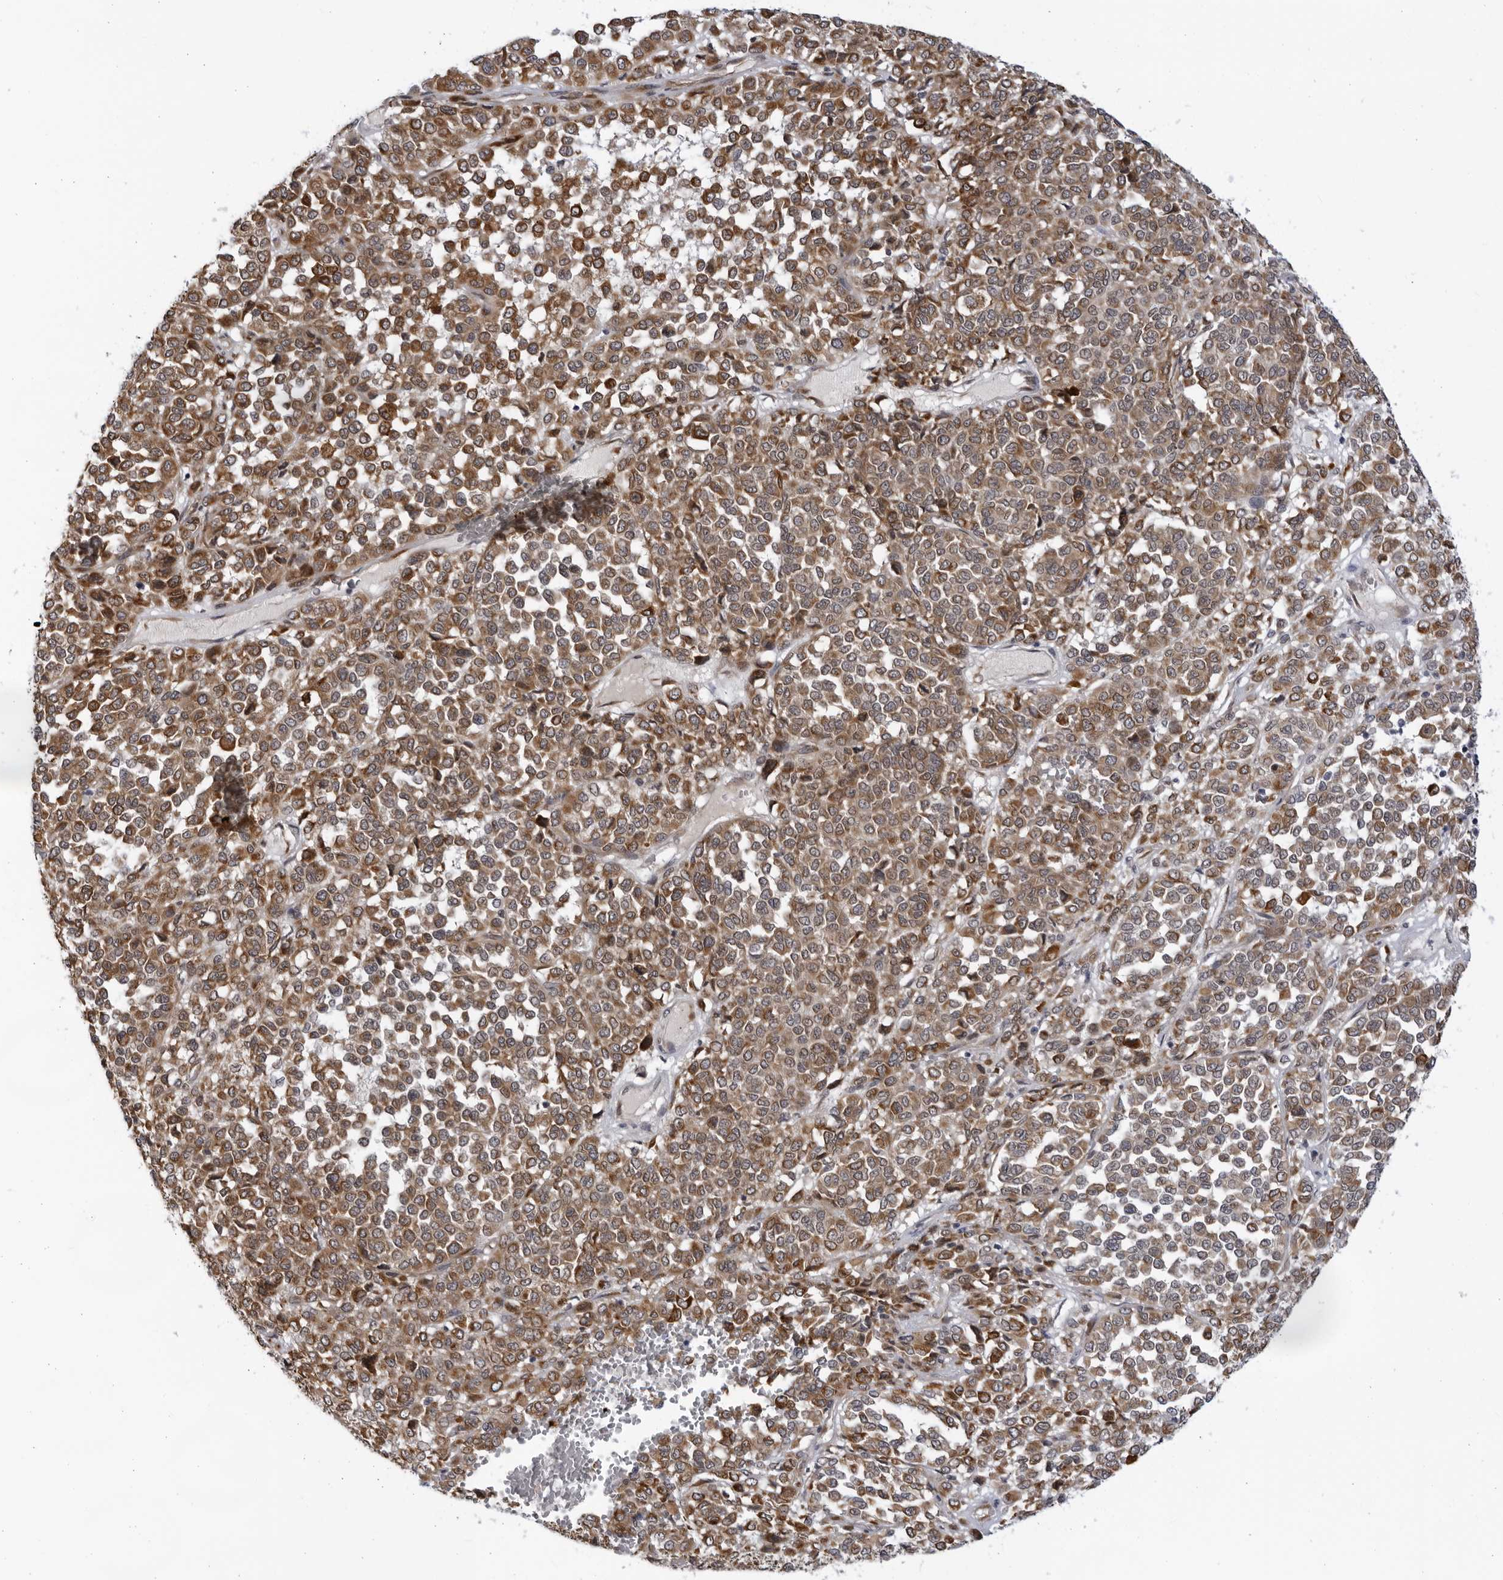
{"staining": {"intensity": "moderate", "quantity": ">75%", "location": "cytoplasmic/membranous"}, "tissue": "melanoma", "cell_type": "Tumor cells", "image_type": "cancer", "snomed": [{"axis": "morphology", "description": "Malignant melanoma, Metastatic site"}, {"axis": "topography", "description": "Pancreas"}], "caption": "This micrograph reveals IHC staining of human malignant melanoma (metastatic site), with medium moderate cytoplasmic/membranous staining in about >75% of tumor cells.", "gene": "BMP2K", "patient": {"sex": "female", "age": 30}}